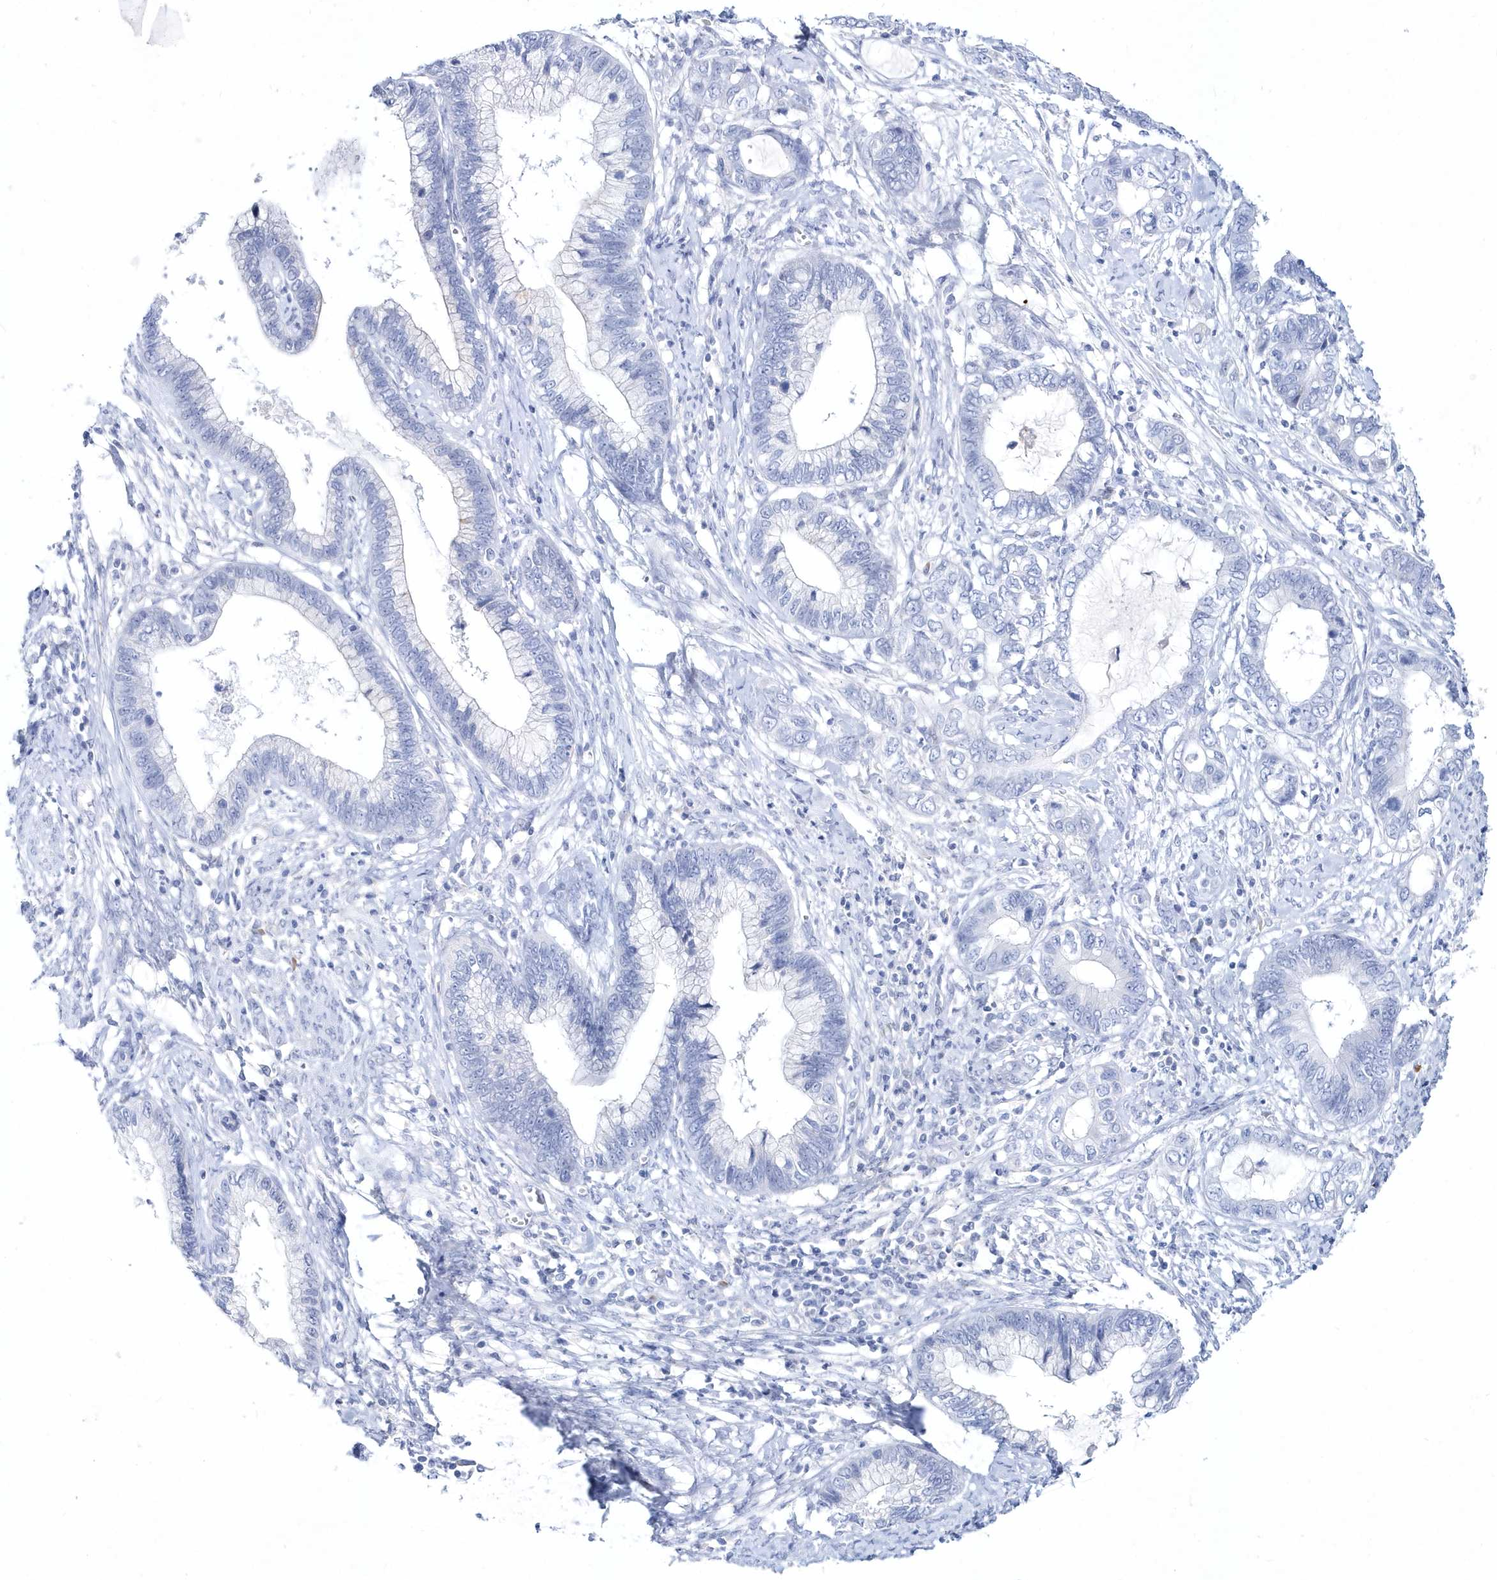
{"staining": {"intensity": "negative", "quantity": "none", "location": "none"}, "tissue": "cervical cancer", "cell_type": "Tumor cells", "image_type": "cancer", "snomed": [{"axis": "morphology", "description": "Adenocarcinoma, NOS"}, {"axis": "topography", "description": "Cervix"}], "caption": "Immunohistochemical staining of human cervical cancer (adenocarcinoma) reveals no significant positivity in tumor cells.", "gene": "SPINK7", "patient": {"sex": "female", "age": 44}}